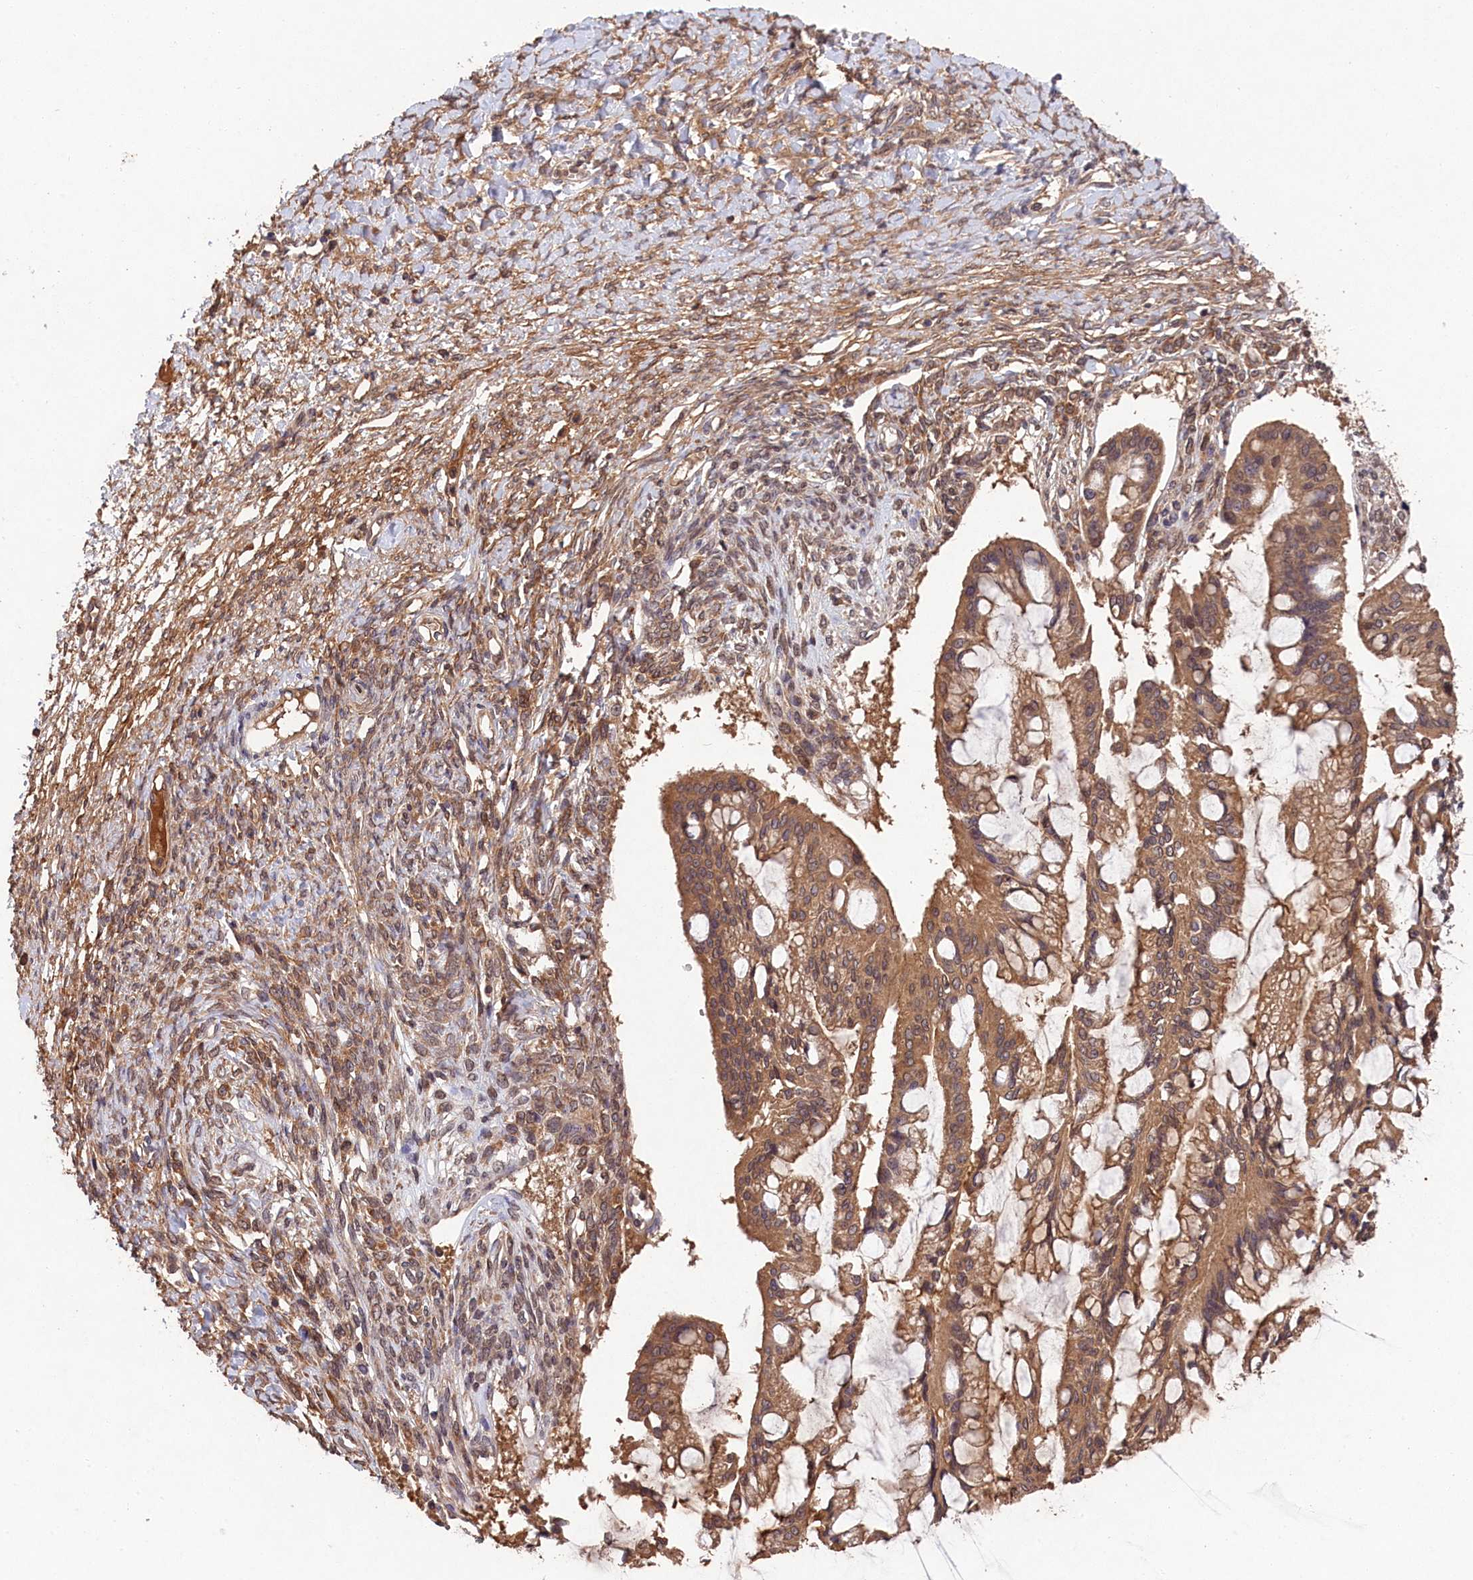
{"staining": {"intensity": "moderate", "quantity": ">75%", "location": "cytoplasmic/membranous"}, "tissue": "ovarian cancer", "cell_type": "Tumor cells", "image_type": "cancer", "snomed": [{"axis": "morphology", "description": "Cystadenocarcinoma, mucinous, NOS"}, {"axis": "topography", "description": "Ovary"}], "caption": "The histopathology image exhibits a brown stain indicating the presence of a protein in the cytoplasmic/membranous of tumor cells in ovarian cancer (mucinous cystadenocarcinoma). (IHC, brightfield microscopy, high magnification).", "gene": "CHAC1", "patient": {"sex": "female", "age": 73}}